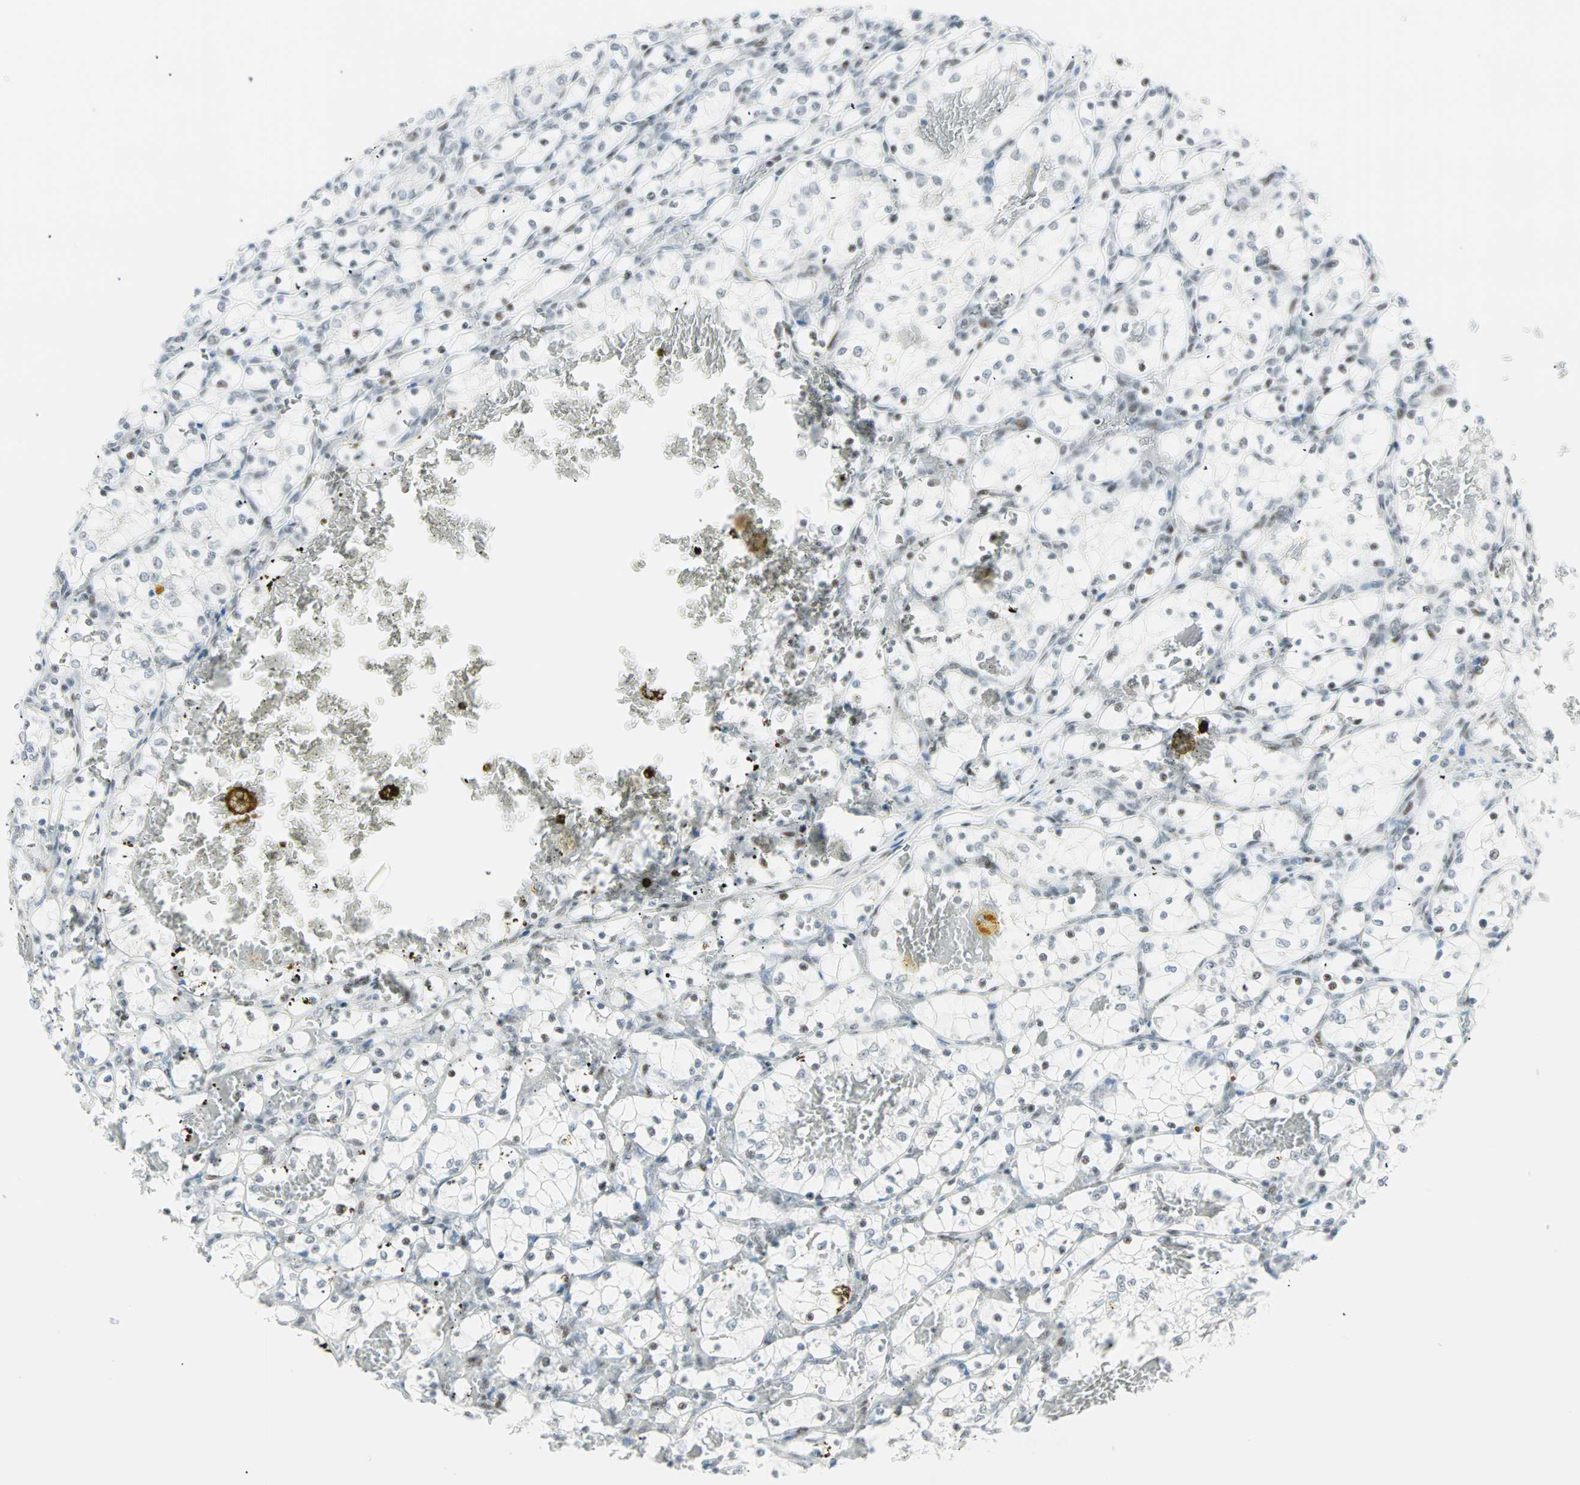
{"staining": {"intensity": "negative", "quantity": "none", "location": "none"}, "tissue": "renal cancer", "cell_type": "Tumor cells", "image_type": "cancer", "snomed": [{"axis": "morphology", "description": "Adenocarcinoma, NOS"}, {"axis": "topography", "description": "Kidney"}], "caption": "Tumor cells show no significant positivity in renal adenocarcinoma.", "gene": "PKNOX1", "patient": {"sex": "female", "age": 69}}